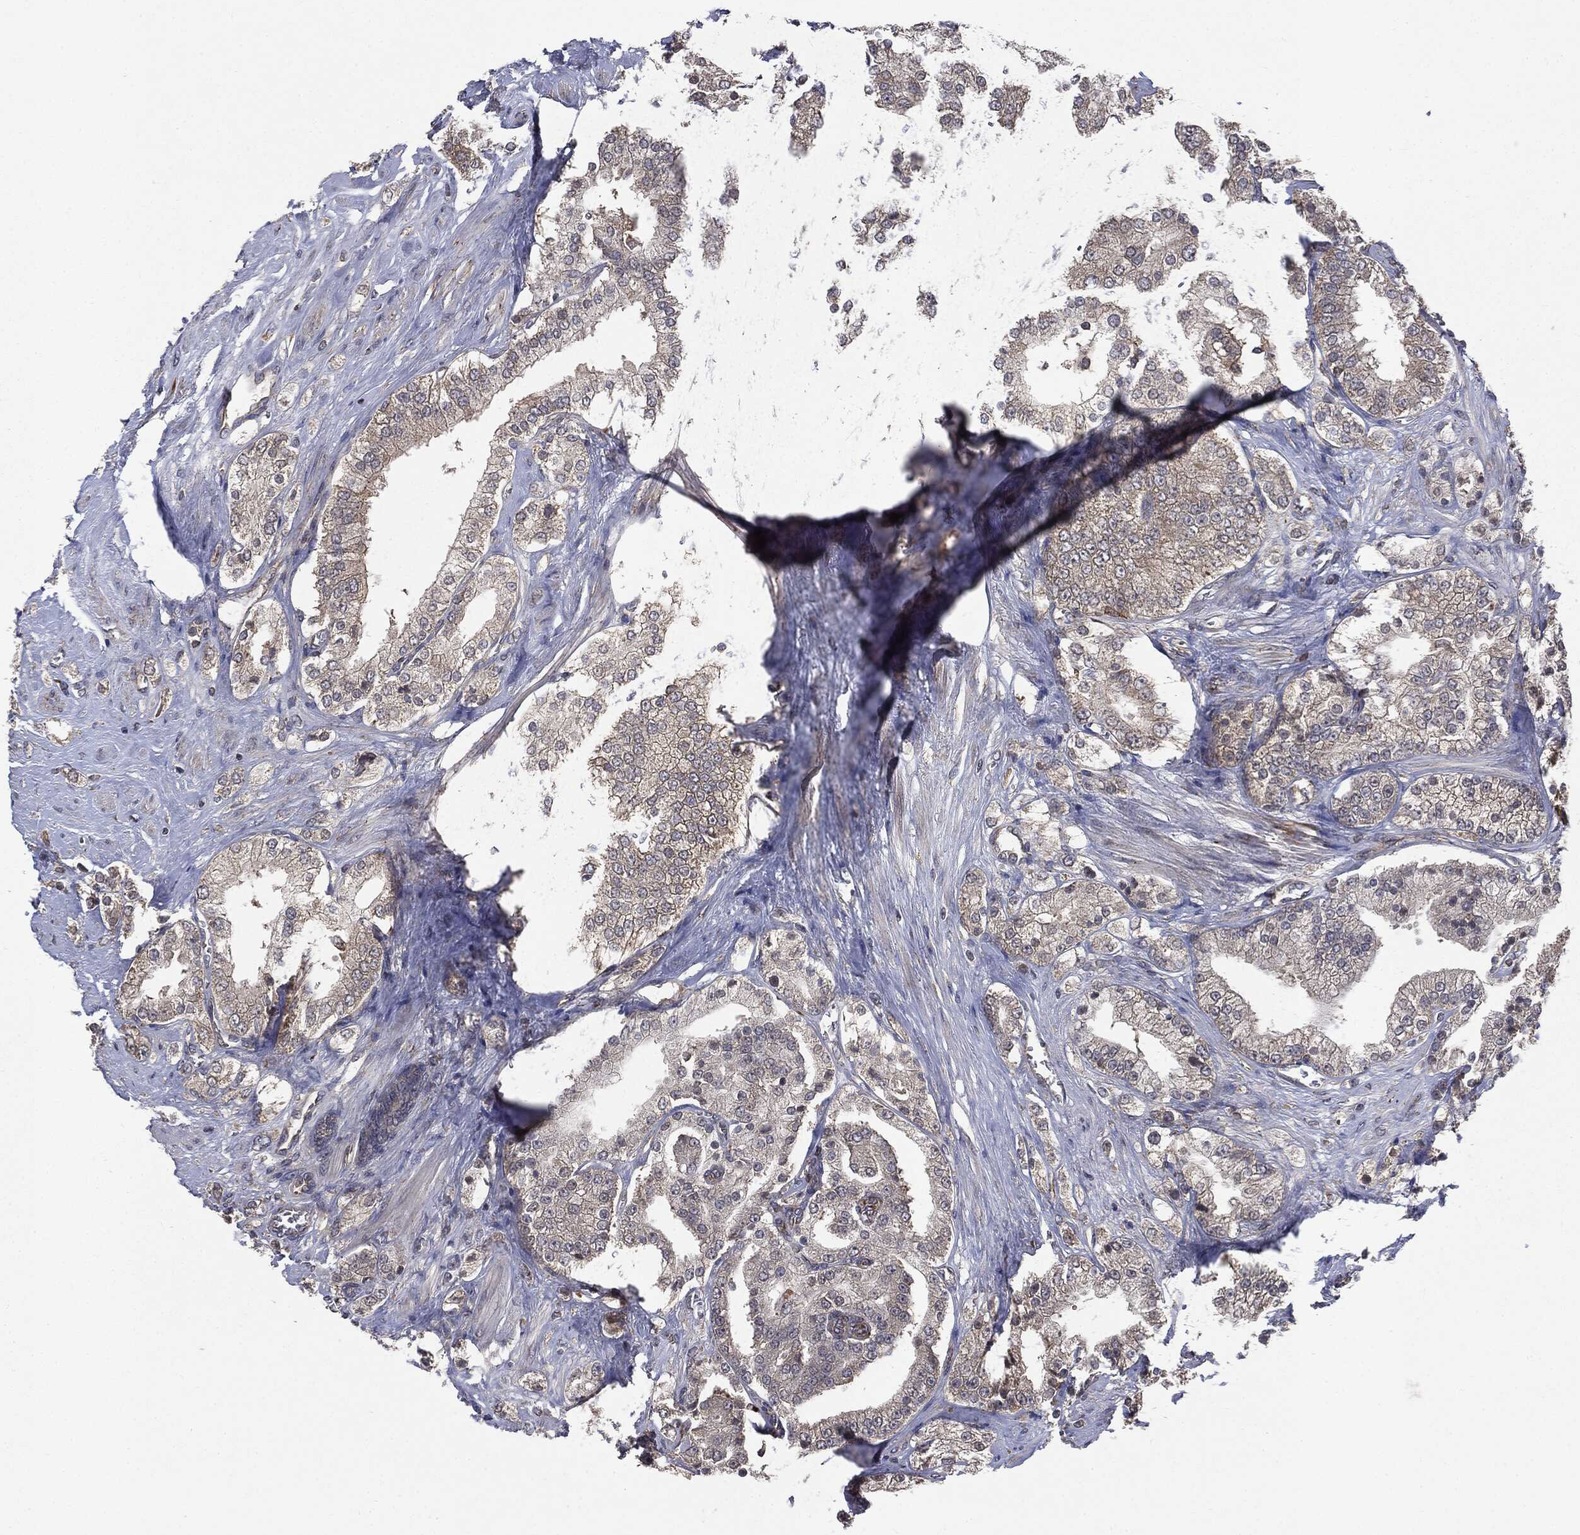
{"staining": {"intensity": "negative", "quantity": "none", "location": "none"}, "tissue": "prostate cancer", "cell_type": "Tumor cells", "image_type": "cancer", "snomed": [{"axis": "morphology", "description": "Adenocarcinoma, NOS"}, {"axis": "topography", "description": "Prostate and seminal vesicle, NOS"}, {"axis": "topography", "description": "Prostate"}], "caption": "This is an immunohistochemistry histopathology image of prostate cancer (adenocarcinoma). There is no expression in tumor cells.", "gene": "PLOD3", "patient": {"sex": "male", "age": 67}}